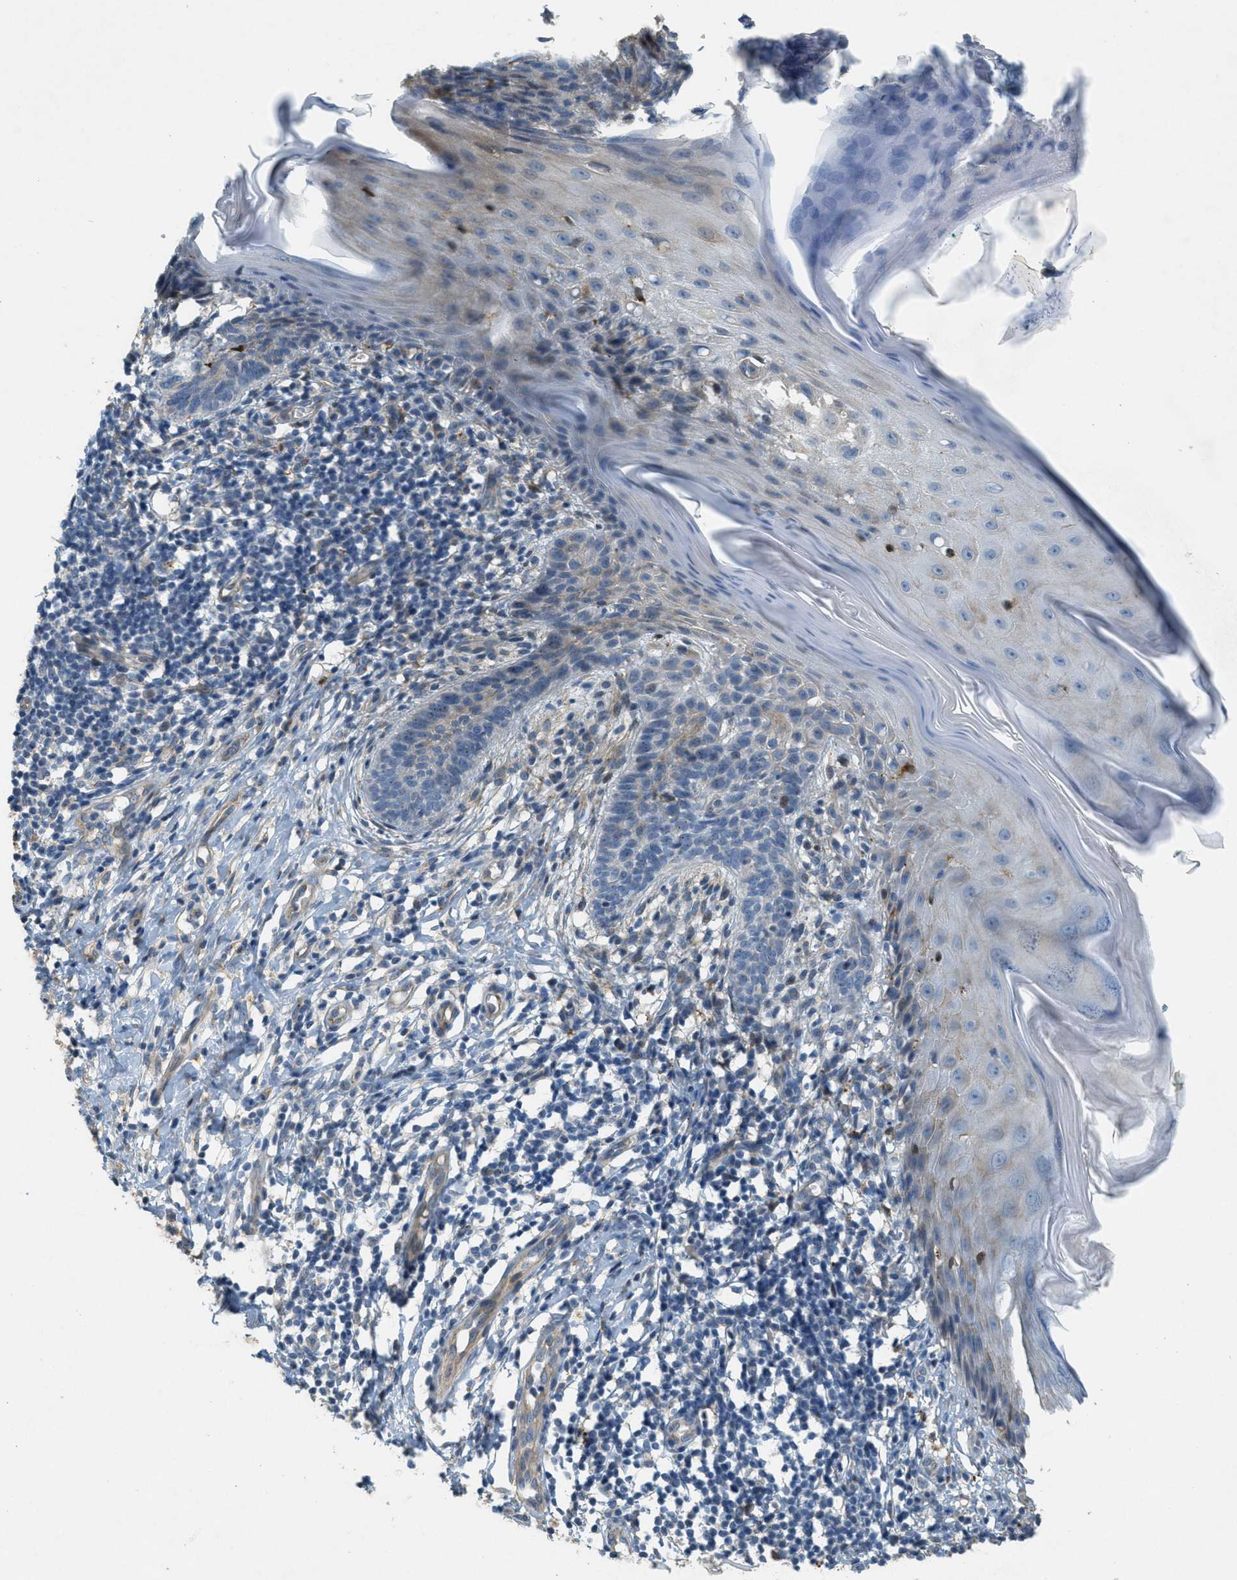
{"staining": {"intensity": "negative", "quantity": "none", "location": "none"}, "tissue": "skin cancer", "cell_type": "Tumor cells", "image_type": "cancer", "snomed": [{"axis": "morphology", "description": "Basal cell carcinoma"}, {"axis": "topography", "description": "Skin"}], "caption": "Tumor cells show no significant positivity in skin cancer (basal cell carcinoma).", "gene": "ADCY5", "patient": {"sex": "male", "age": 60}}